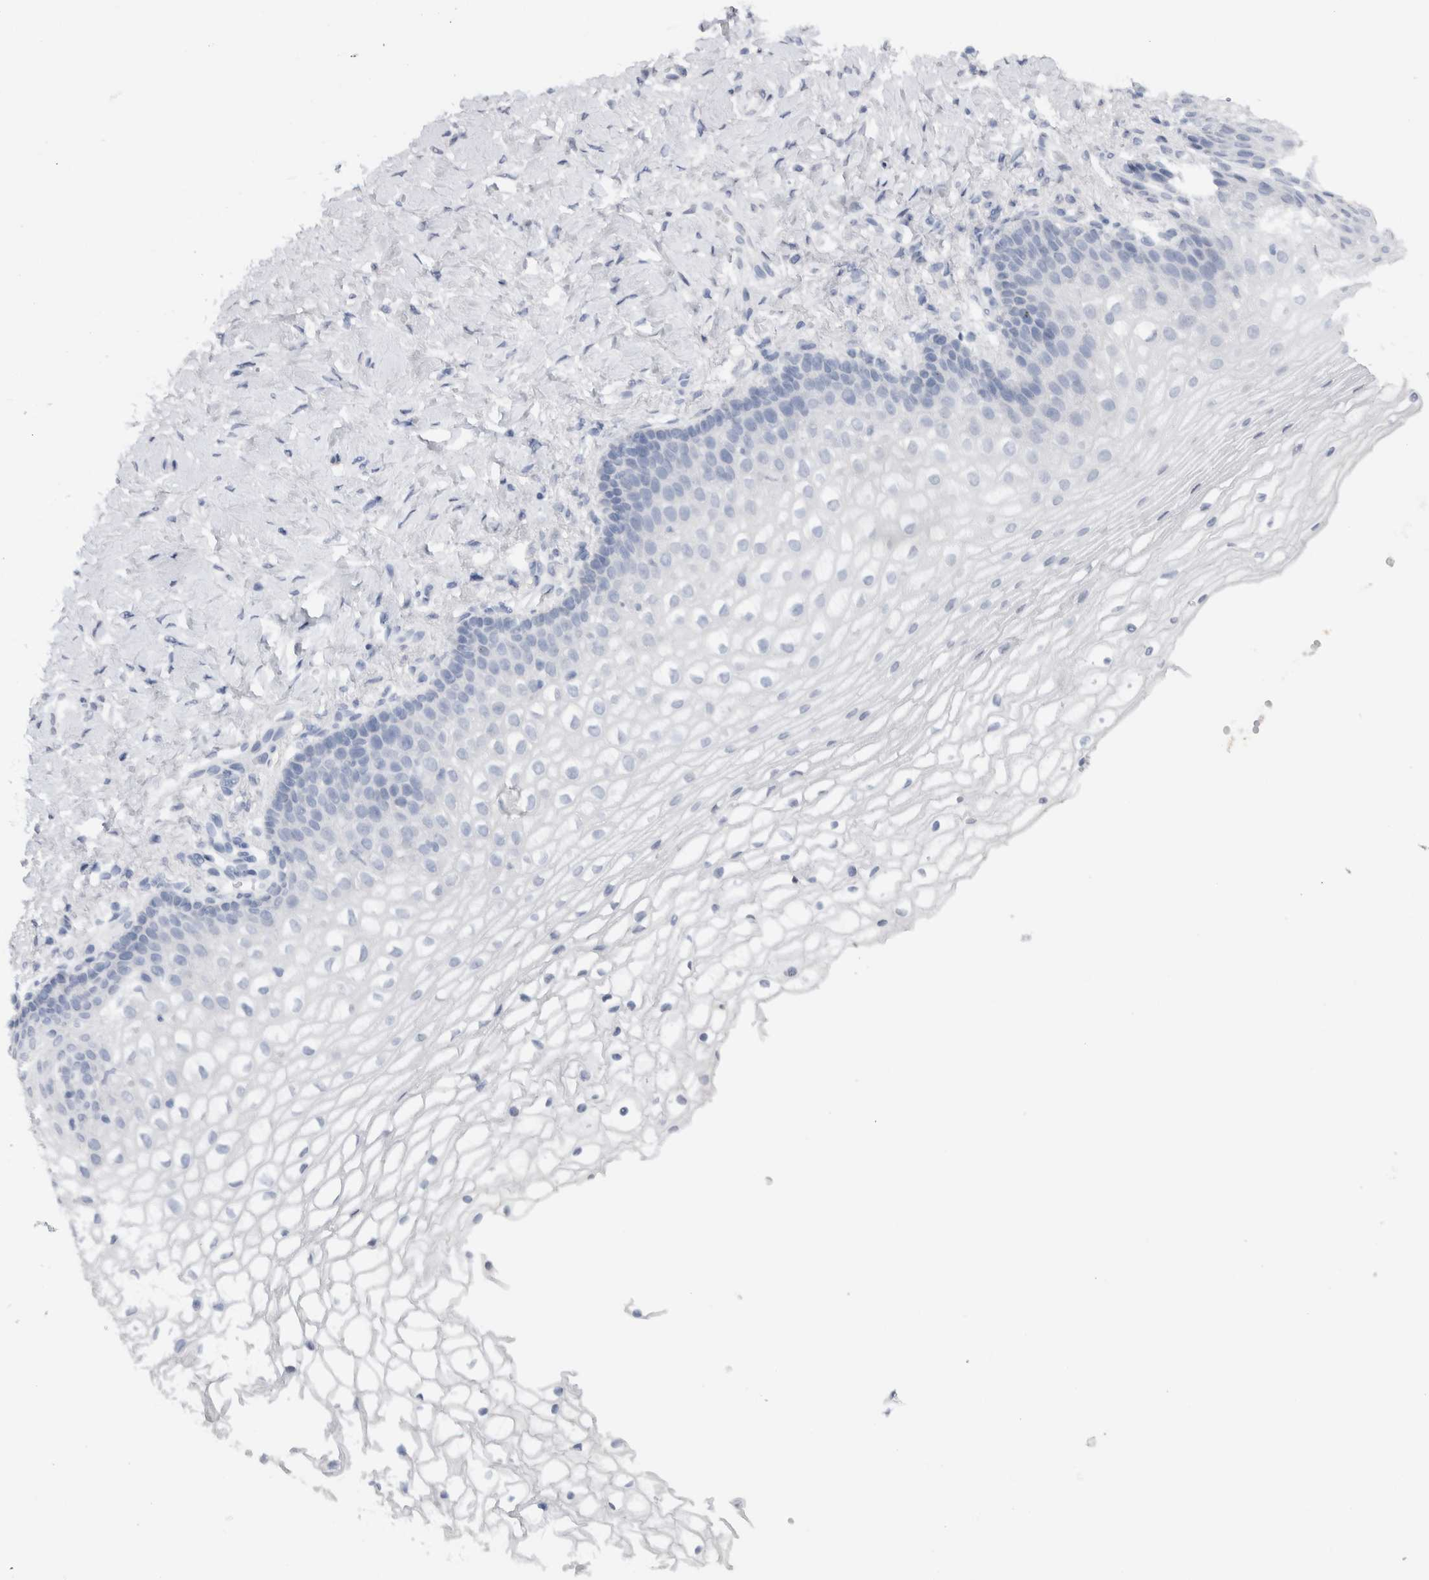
{"staining": {"intensity": "negative", "quantity": "none", "location": "none"}, "tissue": "vagina", "cell_type": "Squamous epithelial cells", "image_type": "normal", "snomed": [{"axis": "morphology", "description": "Normal tissue, NOS"}, {"axis": "topography", "description": "Vagina"}], "caption": "DAB immunohistochemical staining of benign vagina shows no significant positivity in squamous epithelial cells.", "gene": "CNTN1", "patient": {"sex": "female", "age": 60}}